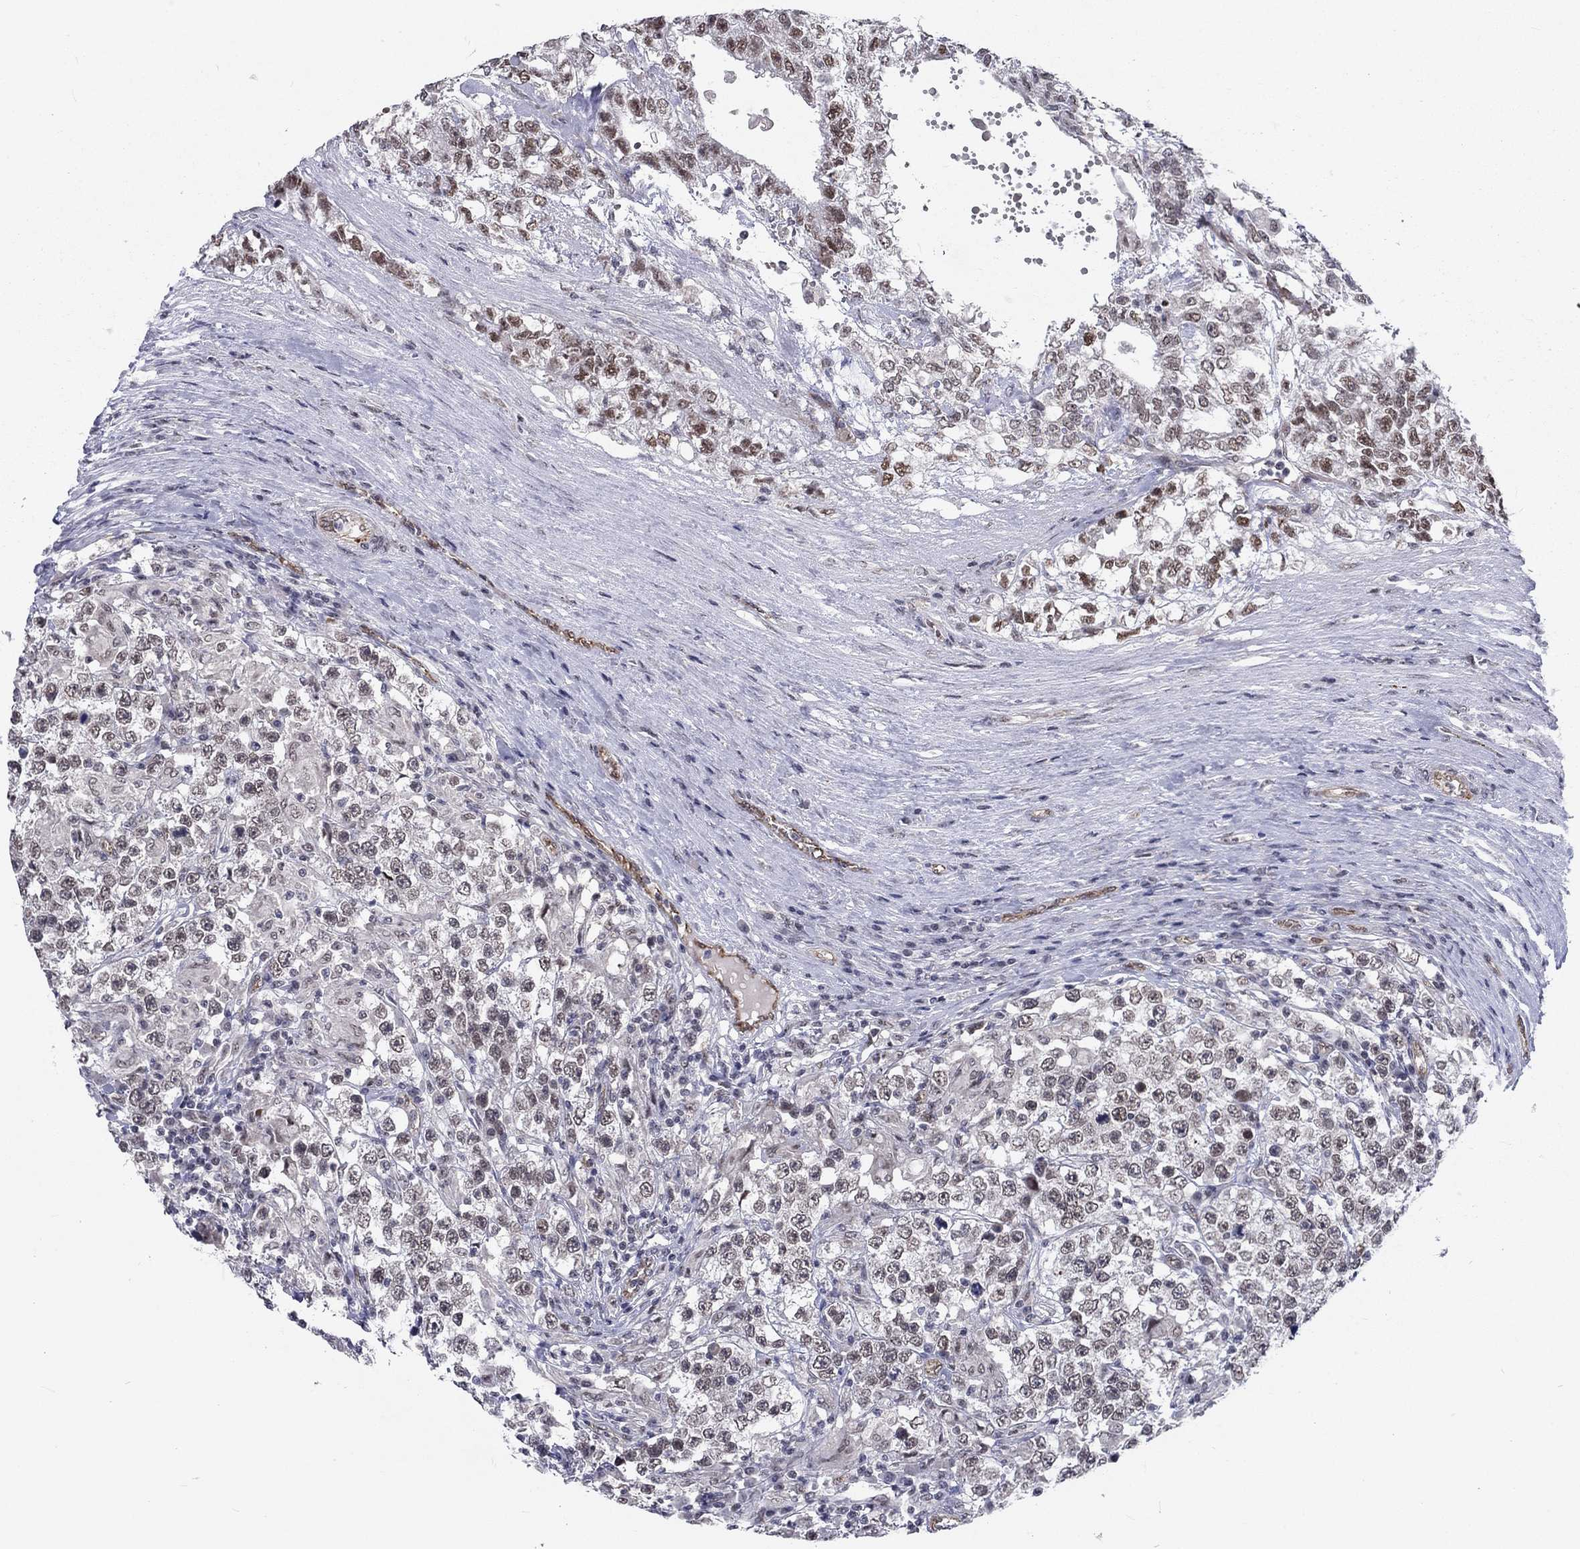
{"staining": {"intensity": "moderate", "quantity": "<25%", "location": "nuclear"}, "tissue": "testis cancer", "cell_type": "Tumor cells", "image_type": "cancer", "snomed": [{"axis": "morphology", "description": "Seminoma, NOS"}, {"axis": "morphology", "description": "Carcinoma, Embryonal, NOS"}, {"axis": "topography", "description": "Testis"}], "caption": "Testis cancer (seminoma) stained for a protein (brown) displays moderate nuclear positive expression in about <25% of tumor cells.", "gene": "ZBED1", "patient": {"sex": "male", "age": 41}}